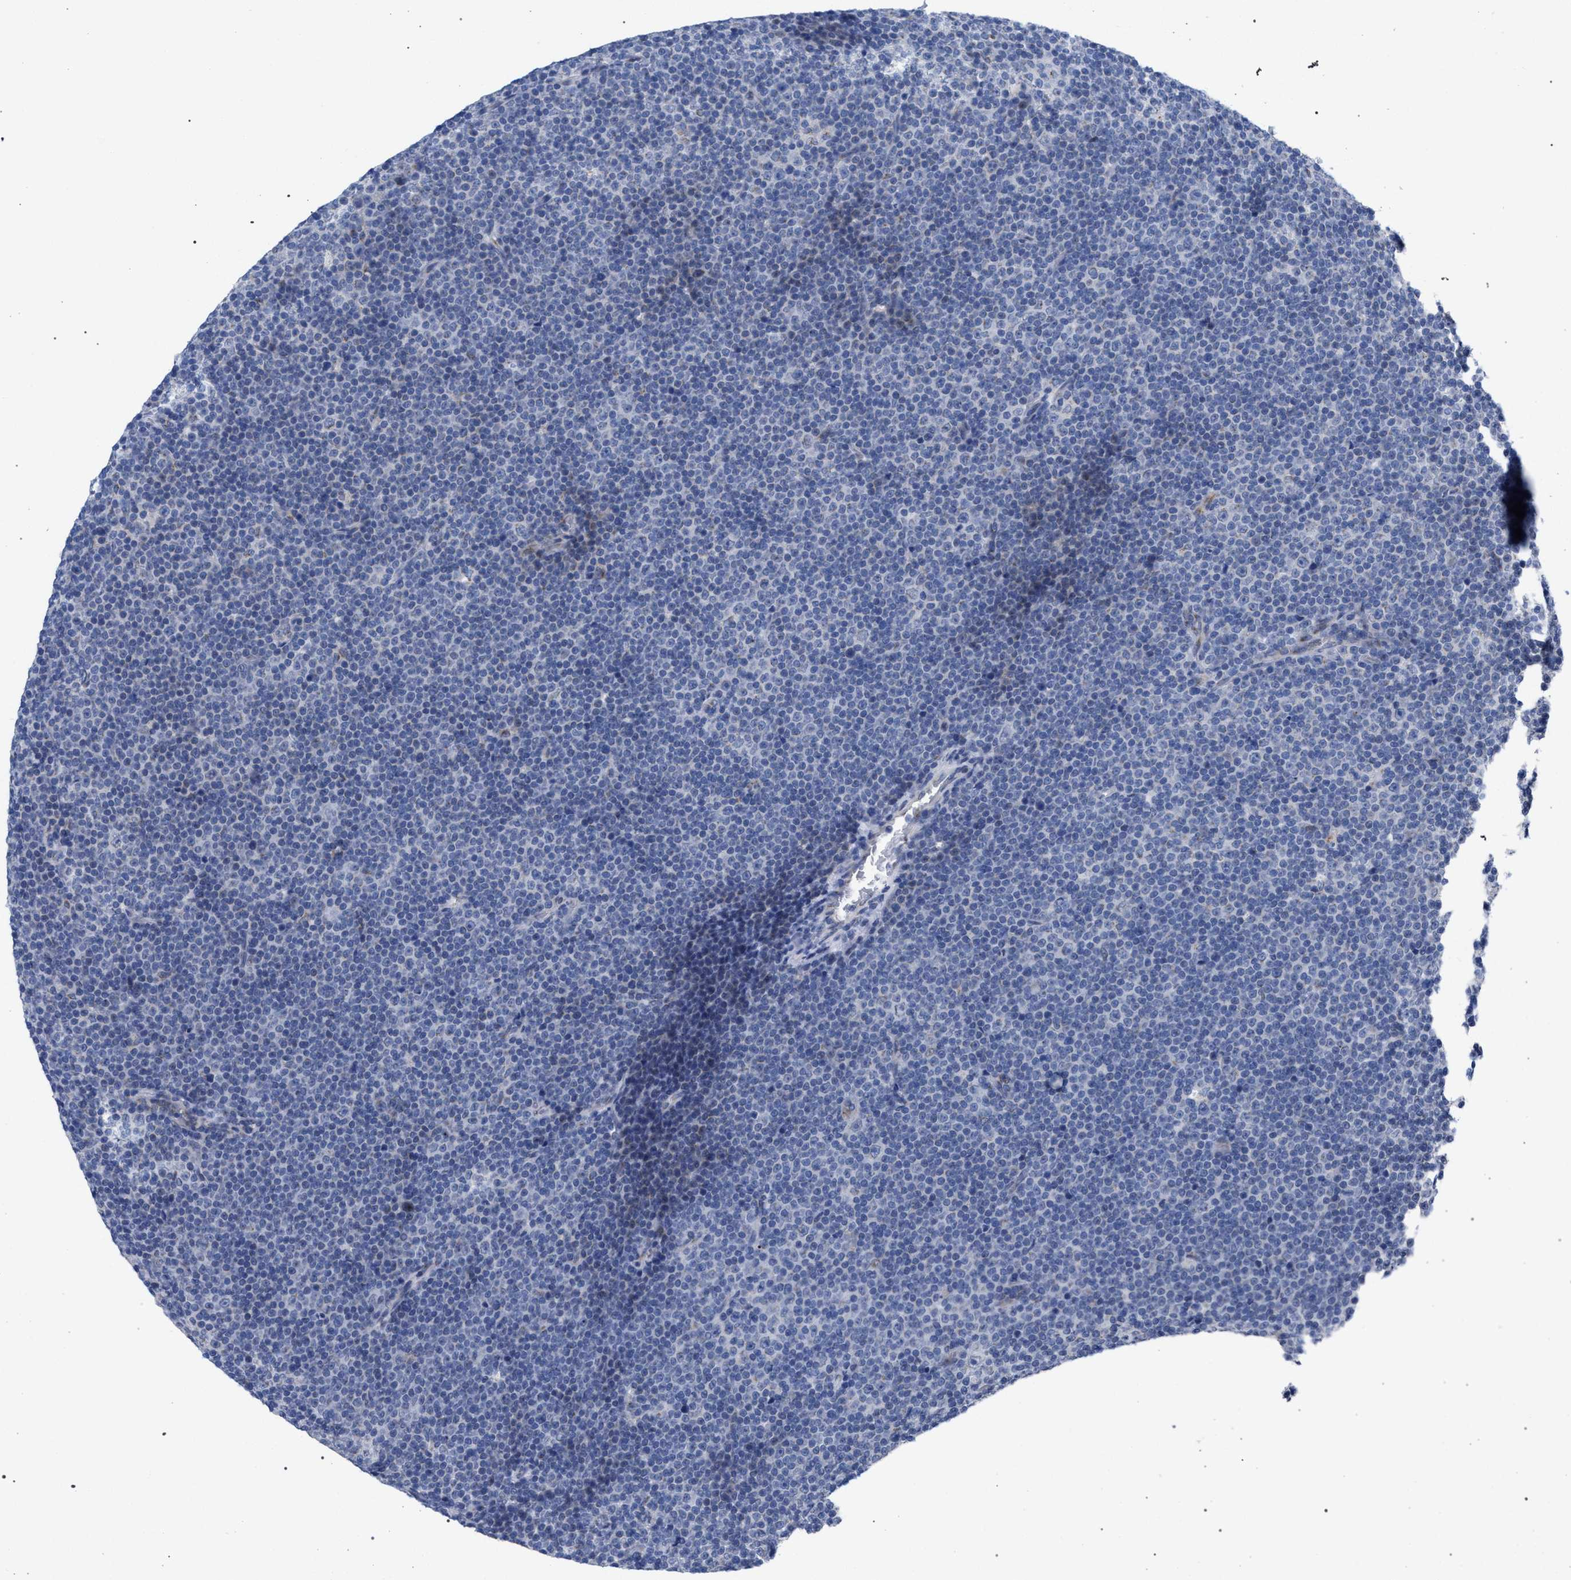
{"staining": {"intensity": "negative", "quantity": "none", "location": "none"}, "tissue": "lymphoma", "cell_type": "Tumor cells", "image_type": "cancer", "snomed": [{"axis": "morphology", "description": "Malignant lymphoma, non-Hodgkin's type, Low grade"}, {"axis": "topography", "description": "Lymph node"}], "caption": "Immunohistochemical staining of human low-grade malignant lymphoma, non-Hodgkin's type displays no significant staining in tumor cells. (DAB immunohistochemistry (IHC) visualized using brightfield microscopy, high magnification).", "gene": "GOLGA2", "patient": {"sex": "female", "age": 67}}